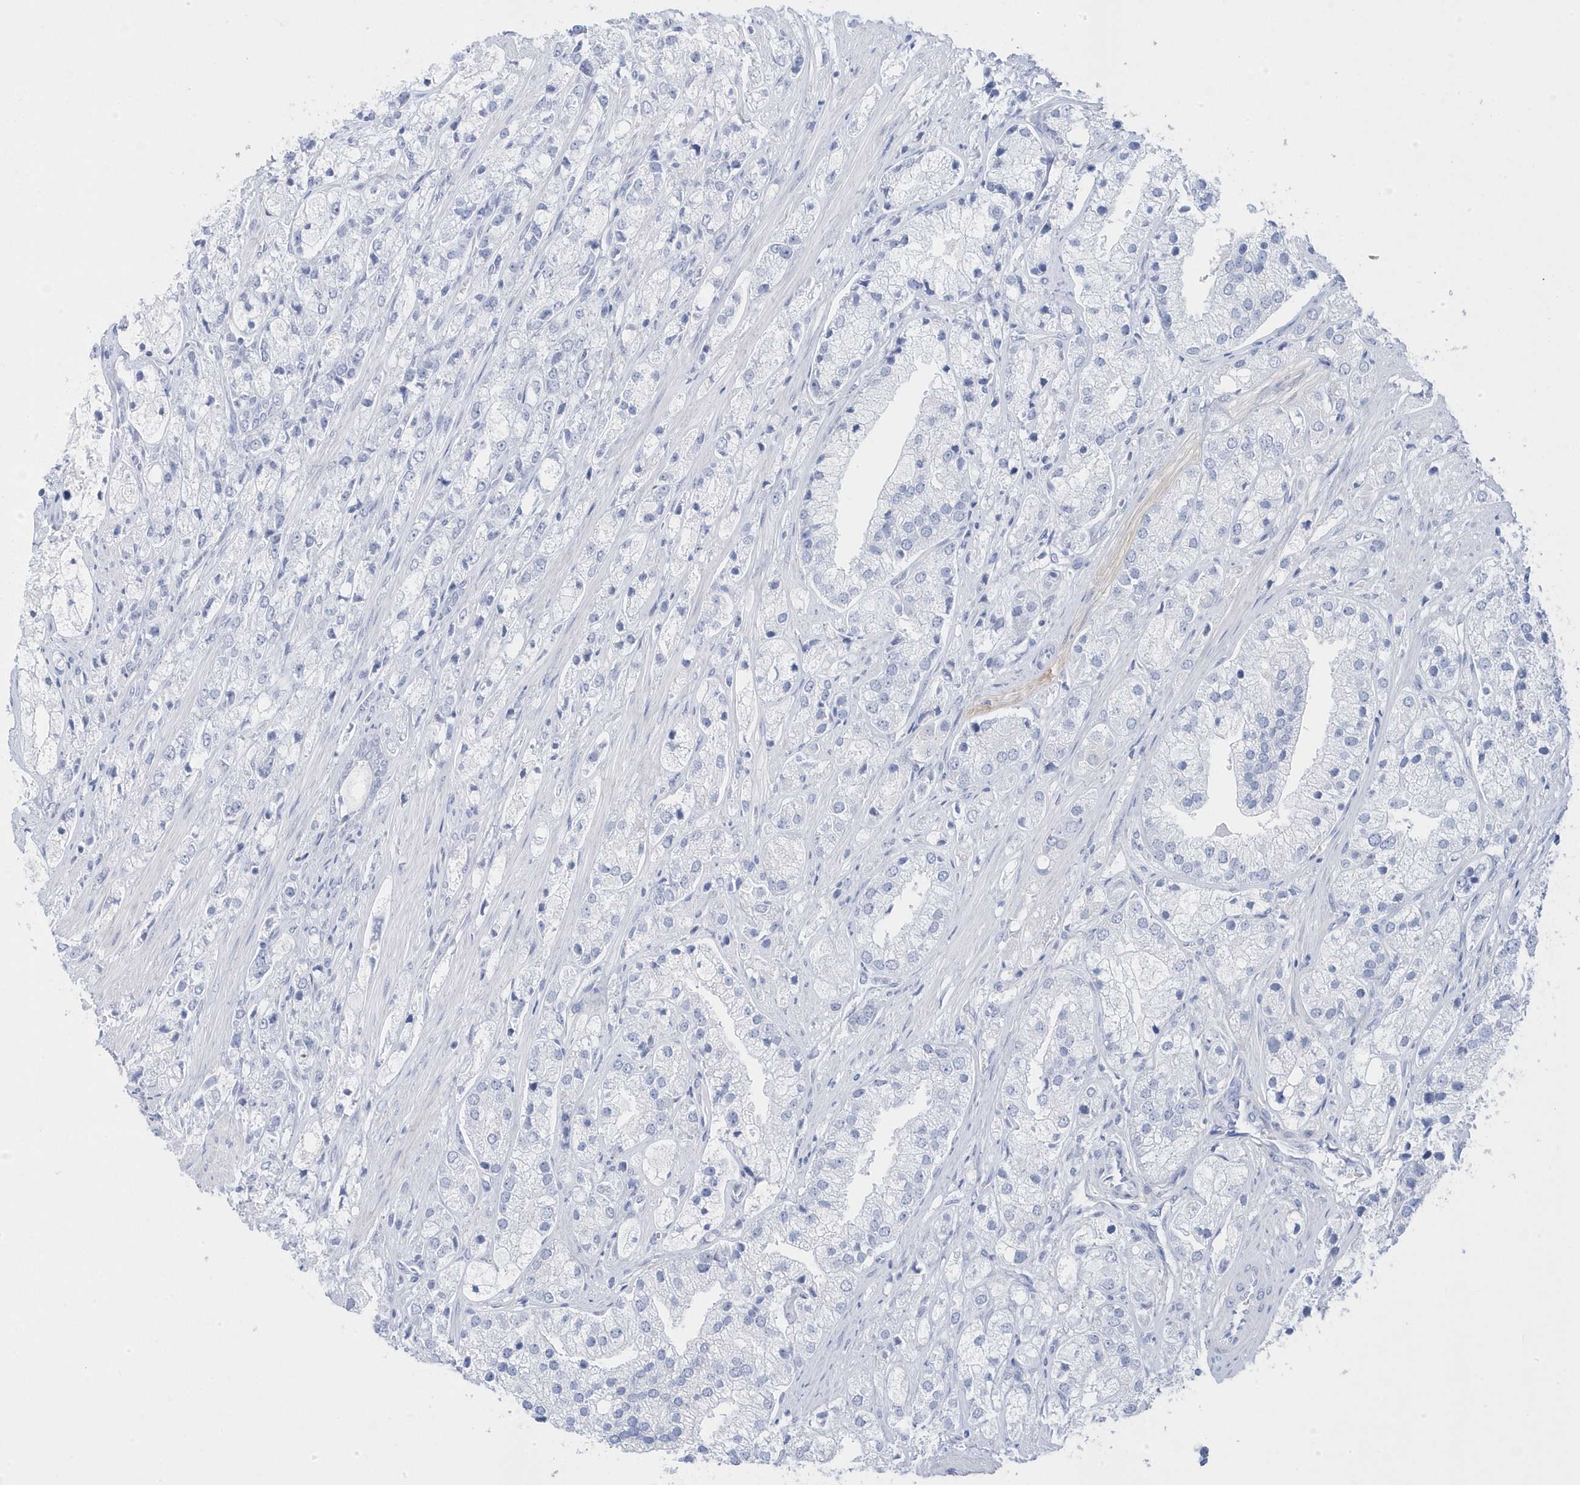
{"staining": {"intensity": "negative", "quantity": "none", "location": "none"}, "tissue": "prostate cancer", "cell_type": "Tumor cells", "image_type": "cancer", "snomed": [{"axis": "morphology", "description": "Adenocarcinoma, High grade"}, {"axis": "topography", "description": "Prostate"}], "caption": "This is an immunohistochemistry (IHC) photomicrograph of high-grade adenocarcinoma (prostate). There is no staining in tumor cells.", "gene": "ANAPC1", "patient": {"sex": "male", "age": 50}}